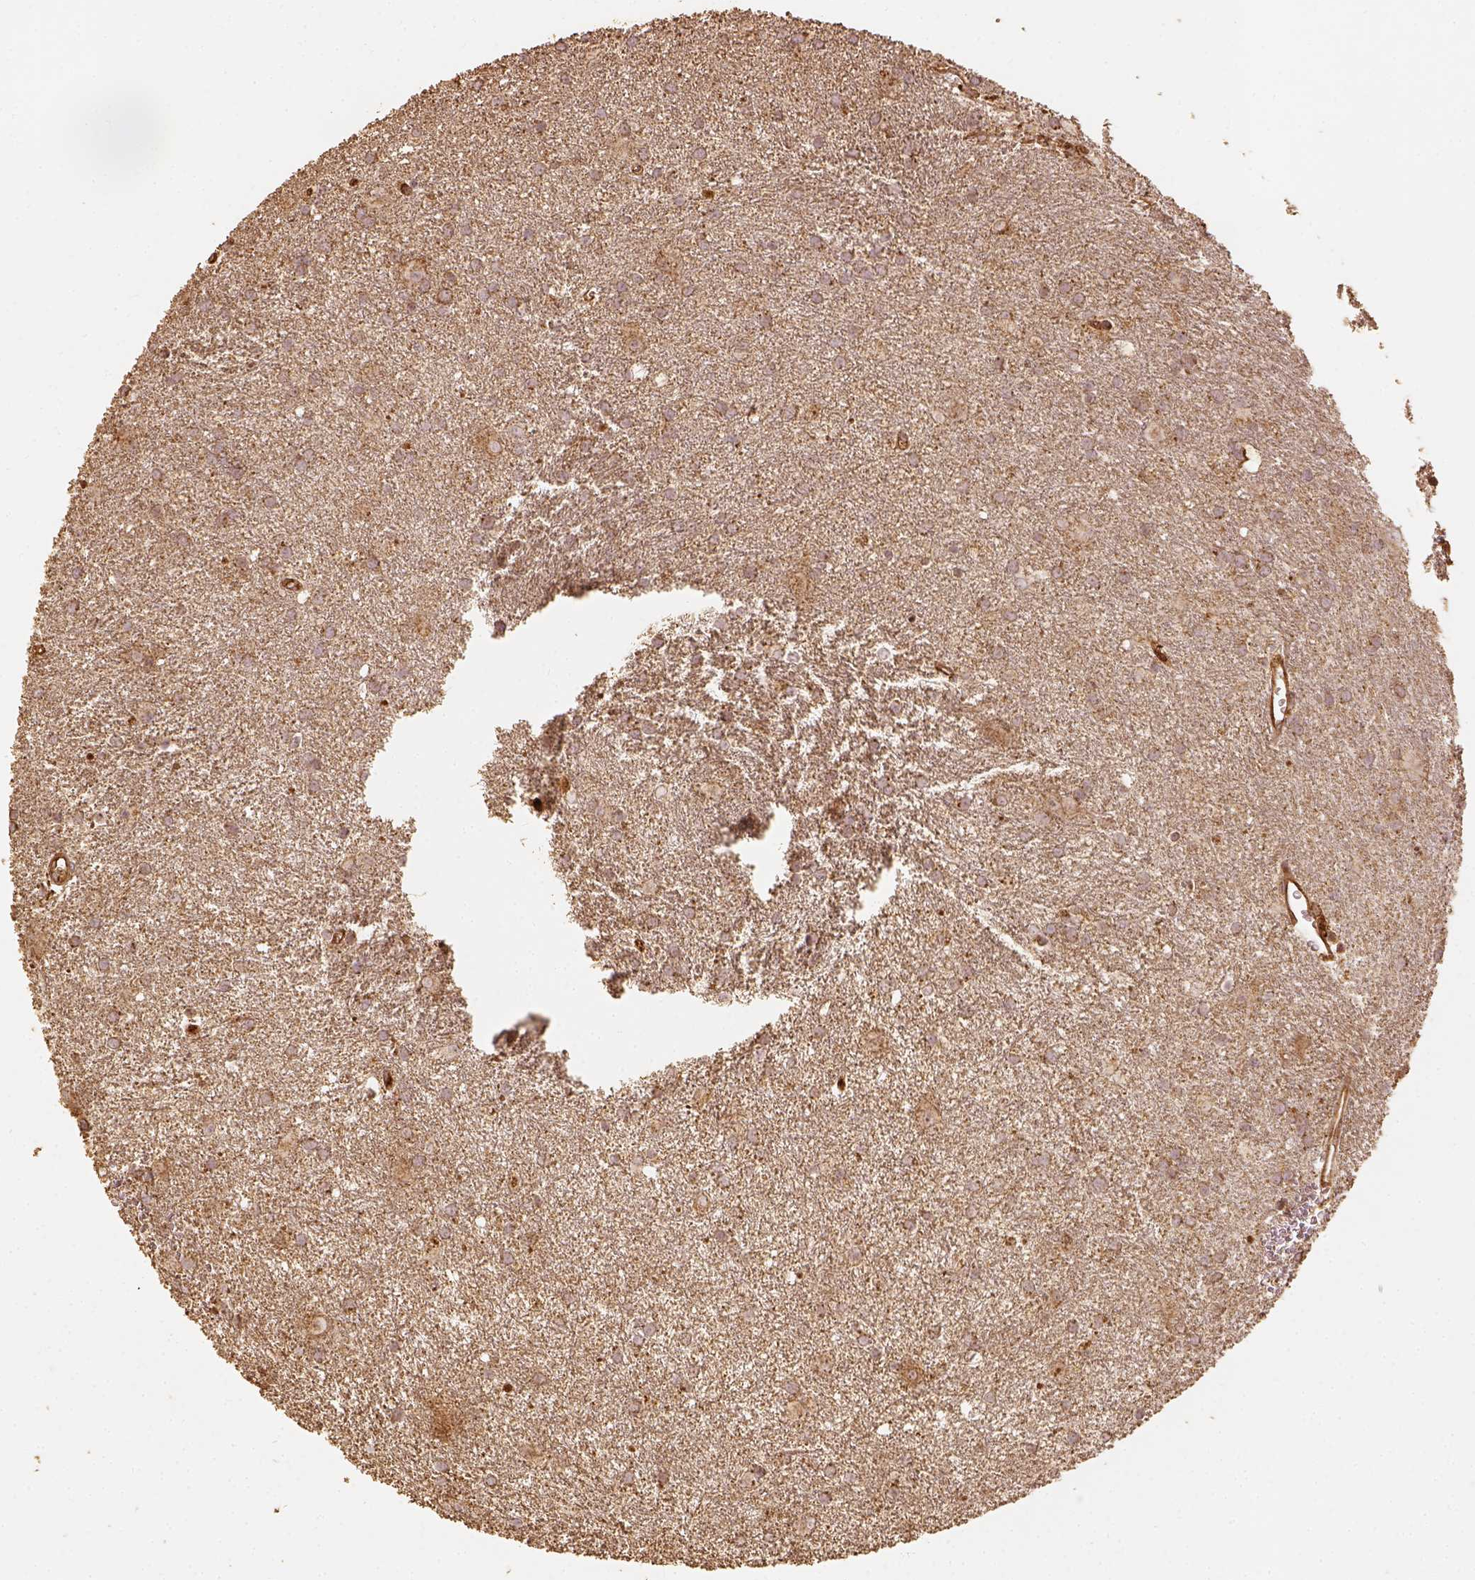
{"staining": {"intensity": "moderate", "quantity": ">75%", "location": "cytoplasmic/membranous"}, "tissue": "glioma", "cell_type": "Tumor cells", "image_type": "cancer", "snomed": [{"axis": "morphology", "description": "Glioma, malignant, Low grade"}, {"axis": "topography", "description": "Brain"}], "caption": "An image of human glioma stained for a protein demonstrates moderate cytoplasmic/membranous brown staining in tumor cells. The protein of interest is shown in brown color, while the nuclei are stained blue.", "gene": "VEGFA", "patient": {"sex": "male", "age": 58}}